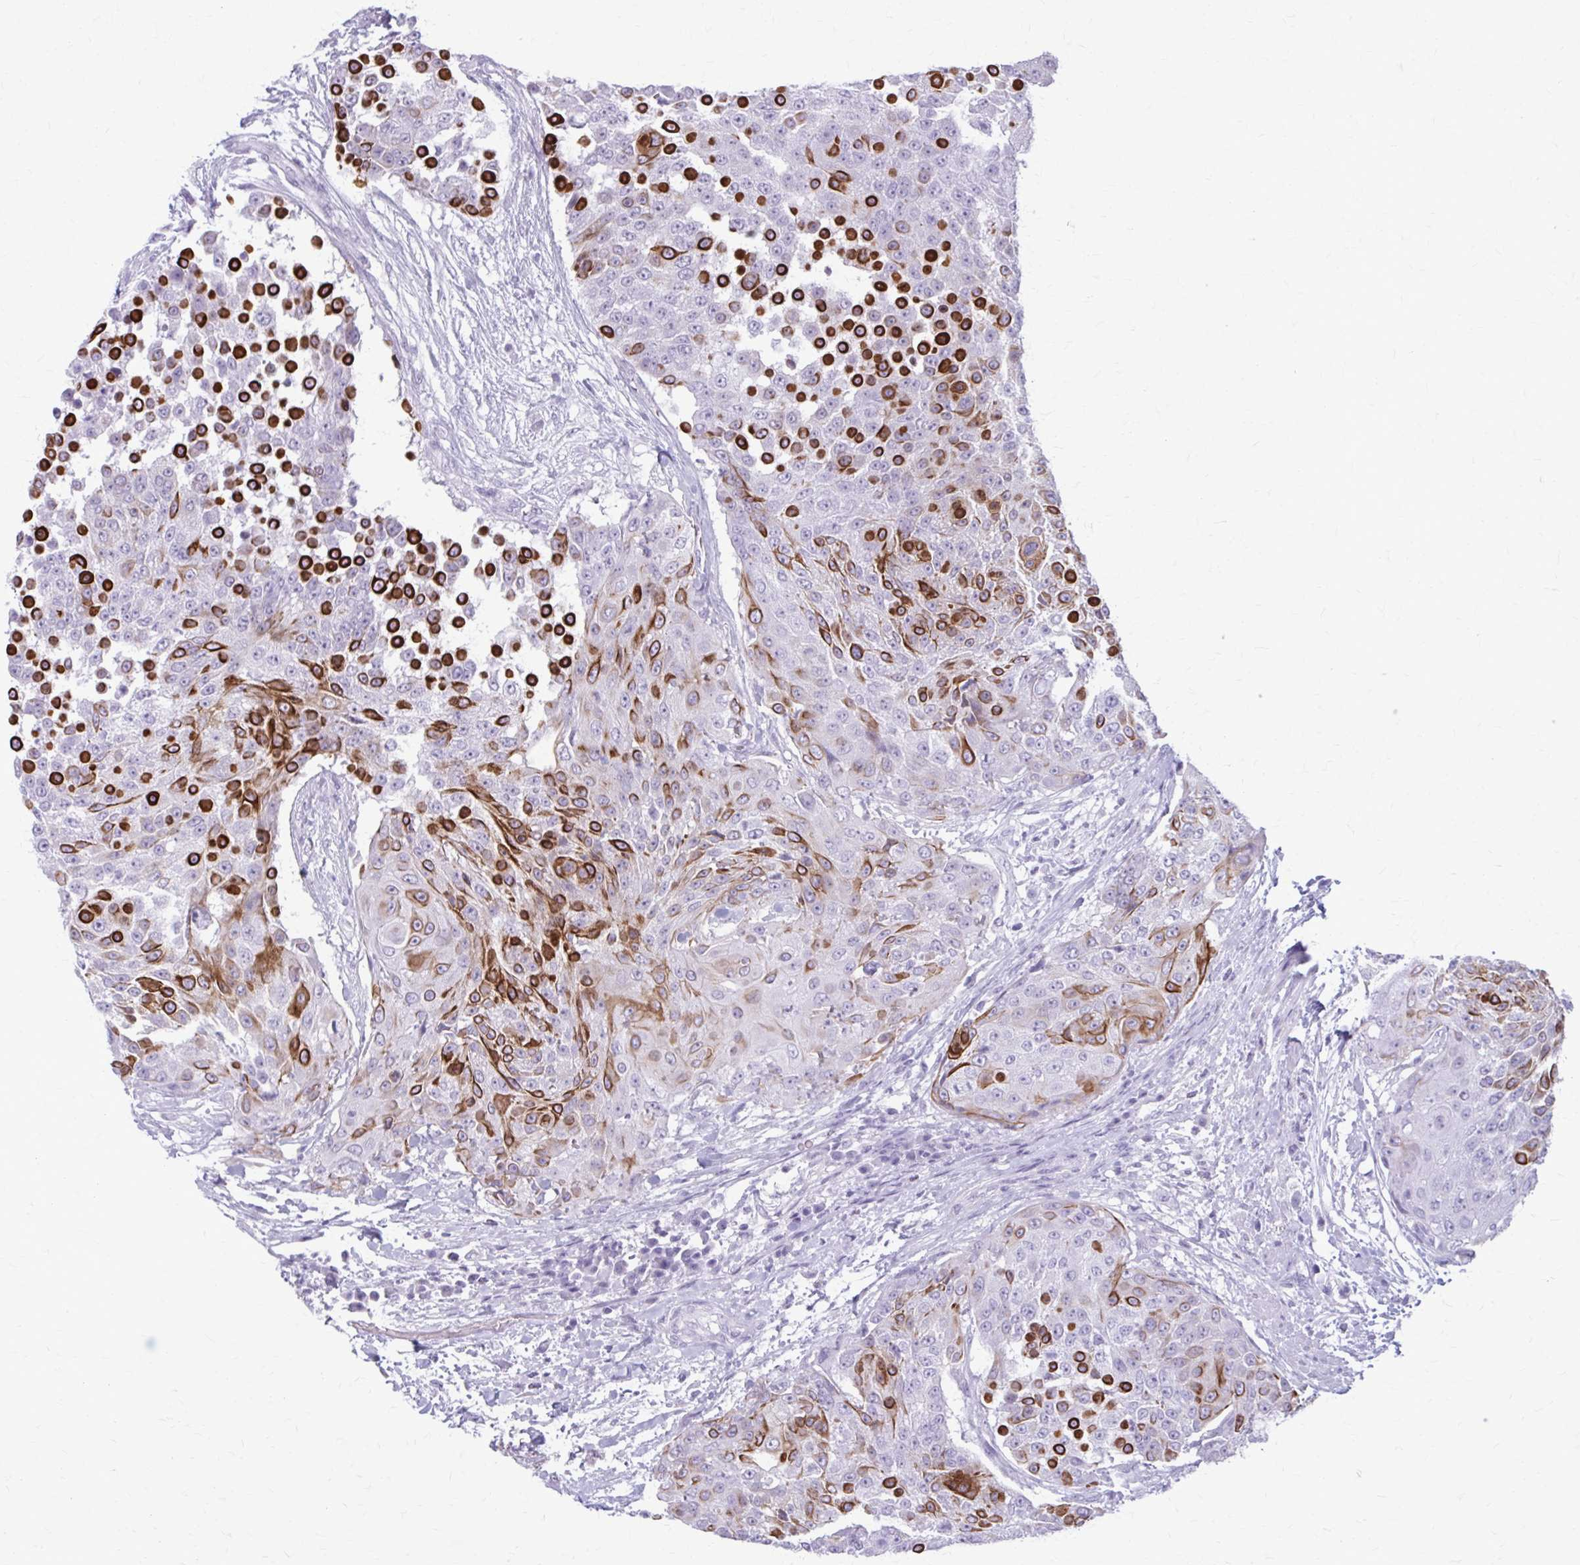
{"staining": {"intensity": "strong", "quantity": "25%-75%", "location": "cytoplasmic/membranous"}, "tissue": "urothelial cancer", "cell_type": "Tumor cells", "image_type": "cancer", "snomed": [{"axis": "morphology", "description": "Urothelial carcinoma, High grade"}, {"axis": "topography", "description": "Urinary bladder"}], "caption": "Urothelial cancer was stained to show a protein in brown. There is high levels of strong cytoplasmic/membranous positivity in approximately 25%-75% of tumor cells. (Brightfield microscopy of DAB IHC at high magnification).", "gene": "KRT5", "patient": {"sex": "female", "age": 63}}